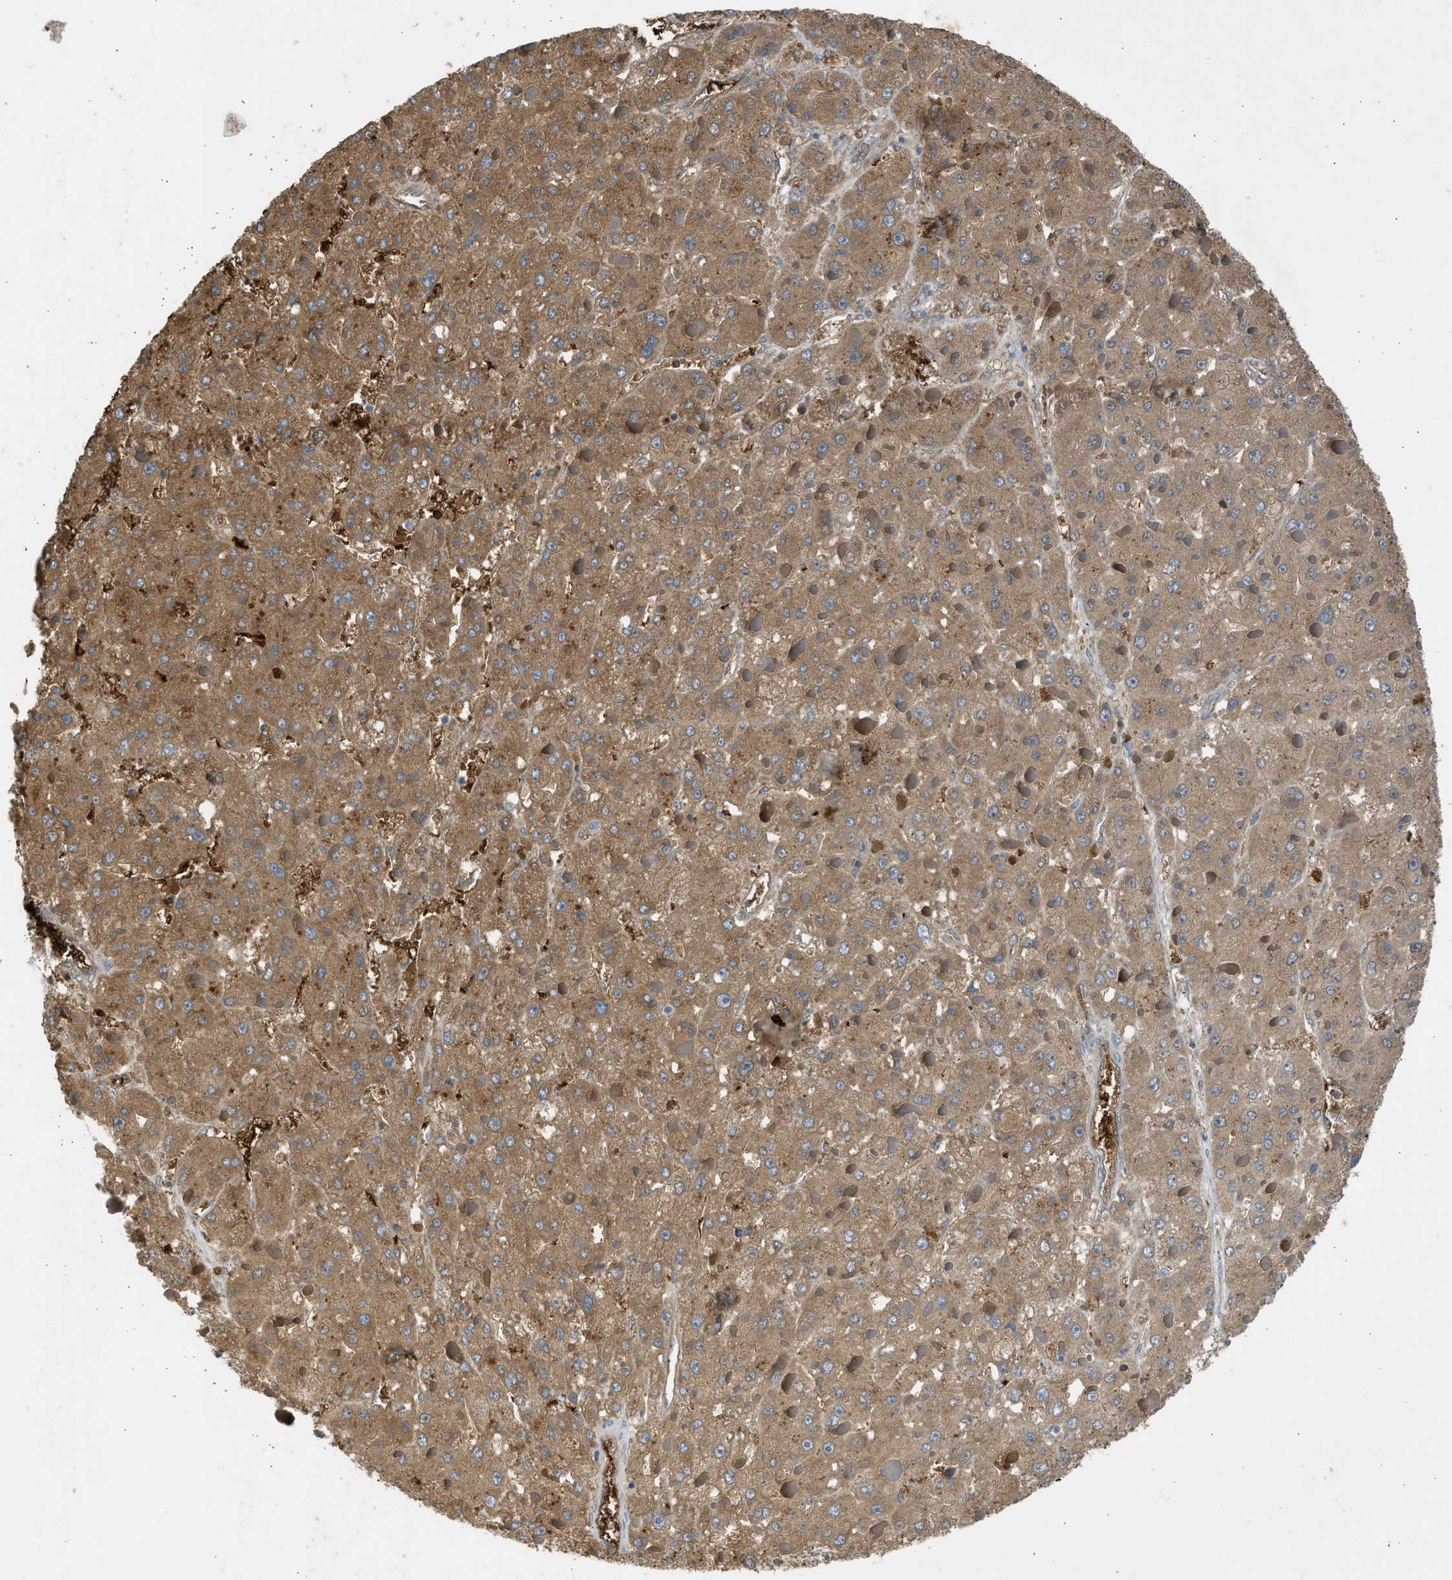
{"staining": {"intensity": "moderate", "quantity": ">75%", "location": "cytoplasmic/membranous"}, "tissue": "liver cancer", "cell_type": "Tumor cells", "image_type": "cancer", "snomed": [{"axis": "morphology", "description": "Carcinoma, Hepatocellular, NOS"}, {"axis": "topography", "description": "Liver"}], "caption": "The photomicrograph shows staining of liver cancer, revealing moderate cytoplasmic/membranous protein positivity (brown color) within tumor cells.", "gene": "MAPK7", "patient": {"sex": "female", "age": 73}}